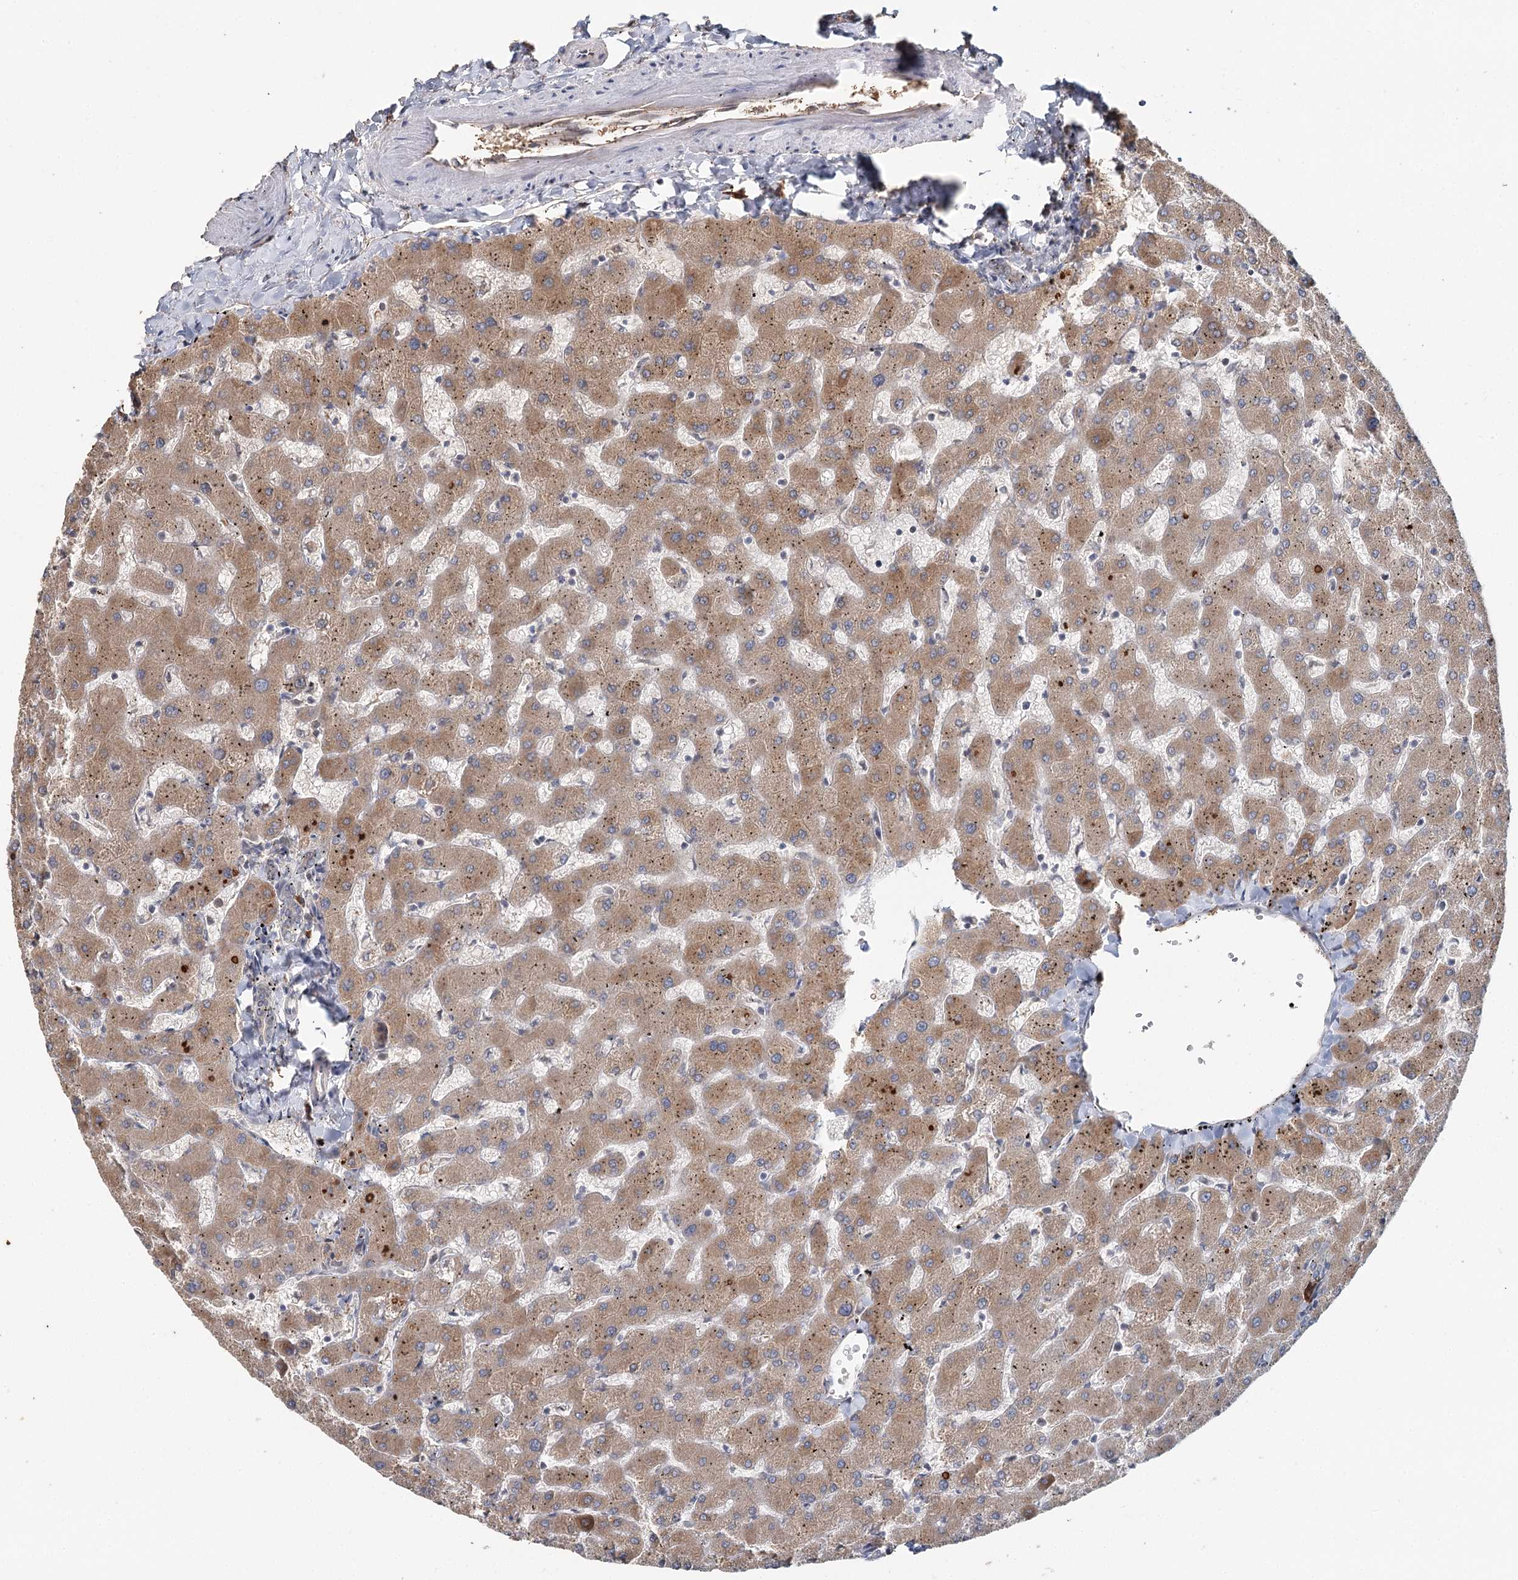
{"staining": {"intensity": "weak", "quantity": ">75%", "location": "cytoplasmic/membranous"}, "tissue": "liver", "cell_type": "Cholangiocytes", "image_type": "normal", "snomed": [{"axis": "morphology", "description": "Normal tissue, NOS"}, {"axis": "topography", "description": "Liver"}], "caption": "DAB immunohistochemical staining of normal liver displays weak cytoplasmic/membranous protein positivity in approximately >75% of cholangiocytes. (IHC, brightfield microscopy, high magnification).", "gene": "SYVN1", "patient": {"sex": "female", "age": 63}}